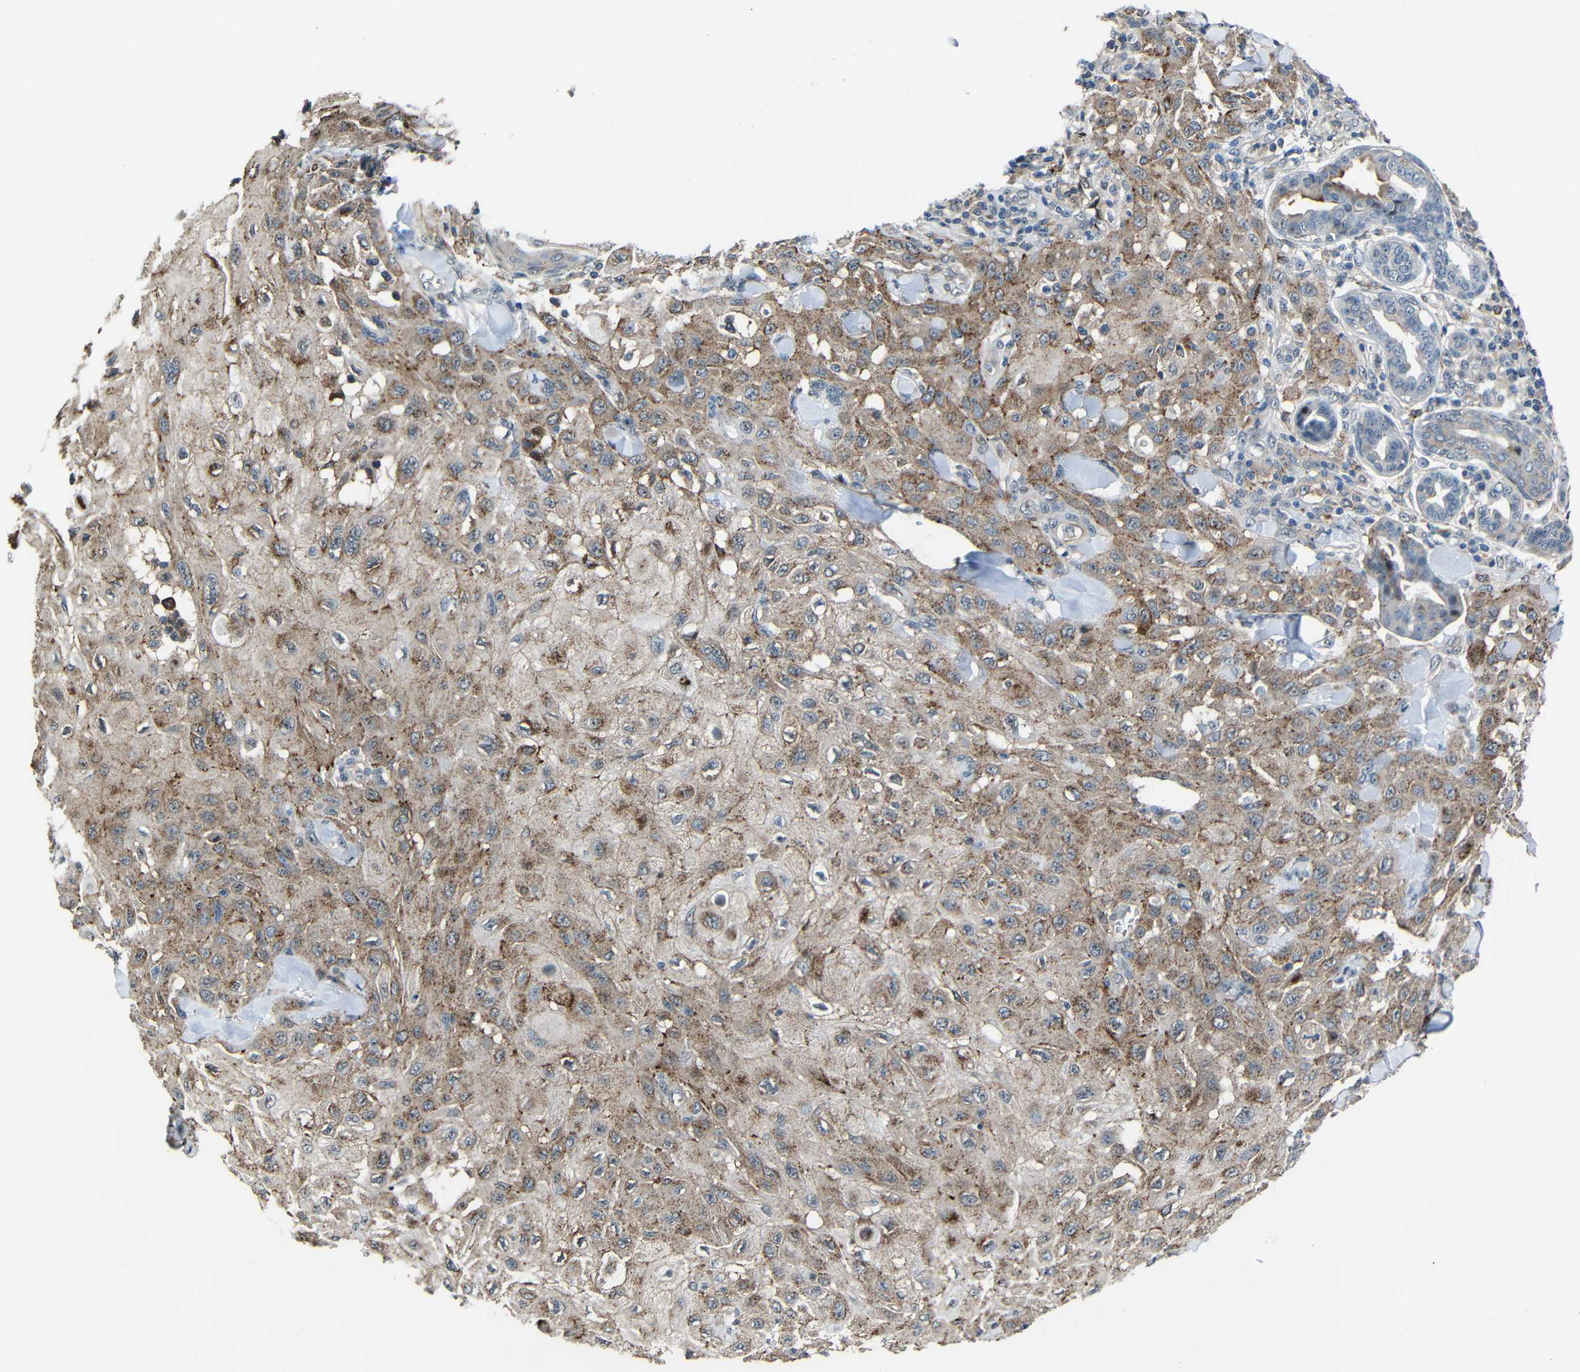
{"staining": {"intensity": "moderate", "quantity": "25%-75%", "location": "cytoplasmic/membranous"}, "tissue": "skin cancer", "cell_type": "Tumor cells", "image_type": "cancer", "snomed": [{"axis": "morphology", "description": "Squamous cell carcinoma, NOS"}, {"axis": "topography", "description": "Skin"}], "caption": "This is a micrograph of immunohistochemistry staining of squamous cell carcinoma (skin), which shows moderate expression in the cytoplasmic/membranous of tumor cells.", "gene": "DNAJC5", "patient": {"sex": "male", "age": 24}}